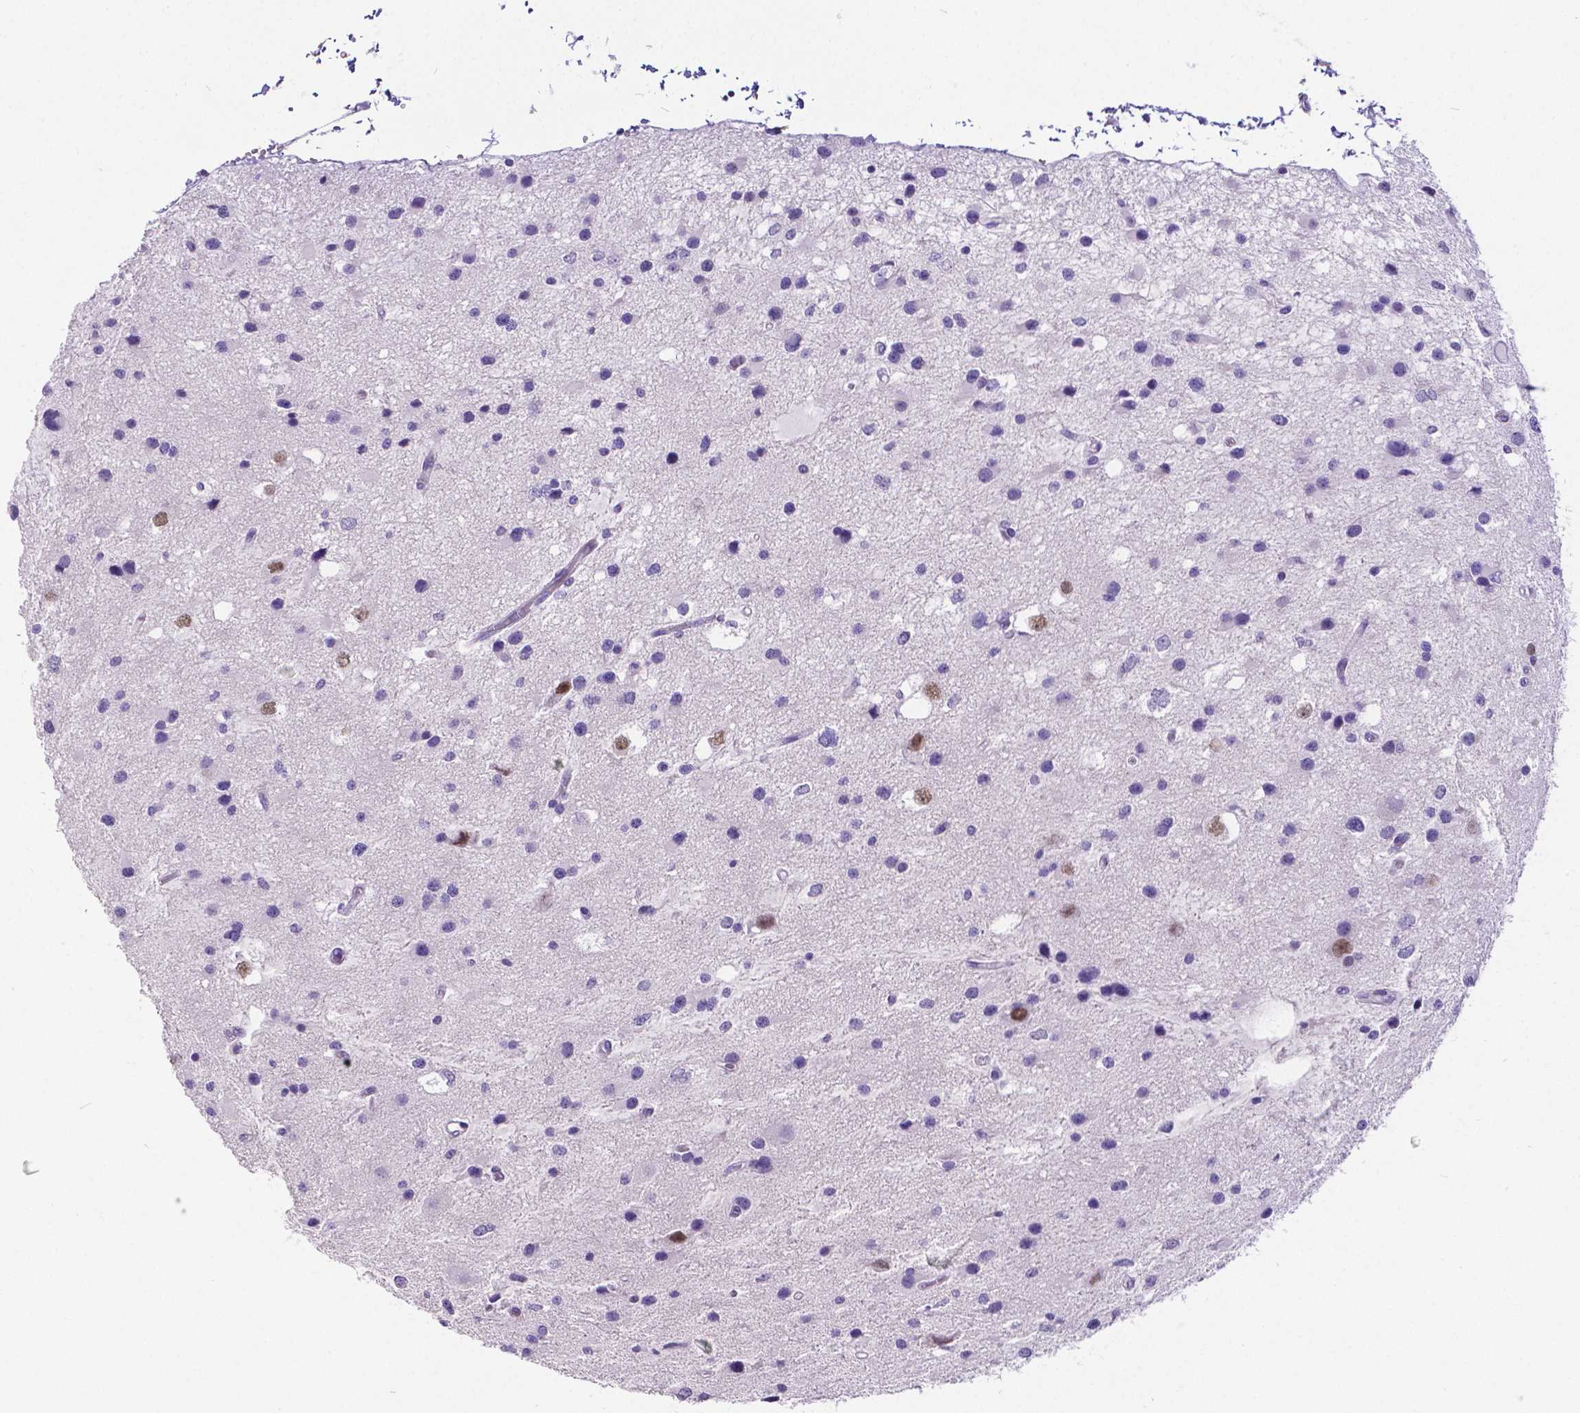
{"staining": {"intensity": "moderate", "quantity": "<25%", "location": "nuclear"}, "tissue": "glioma", "cell_type": "Tumor cells", "image_type": "cancer", "snomed": [{"axis": "morphology", "description": "Glioma, malignant, Low grade"}, {"axis": "topography", "description": "Brain"}], "caption": "Immunohistochemistry photomicrograph of human glioma stained for a protein (brown), which reveals low levels of moderate nuclear staining in approximately <25% of tumor cells.", "gene": "SATB2", "patient": {"sex": "female", "age": 32}}